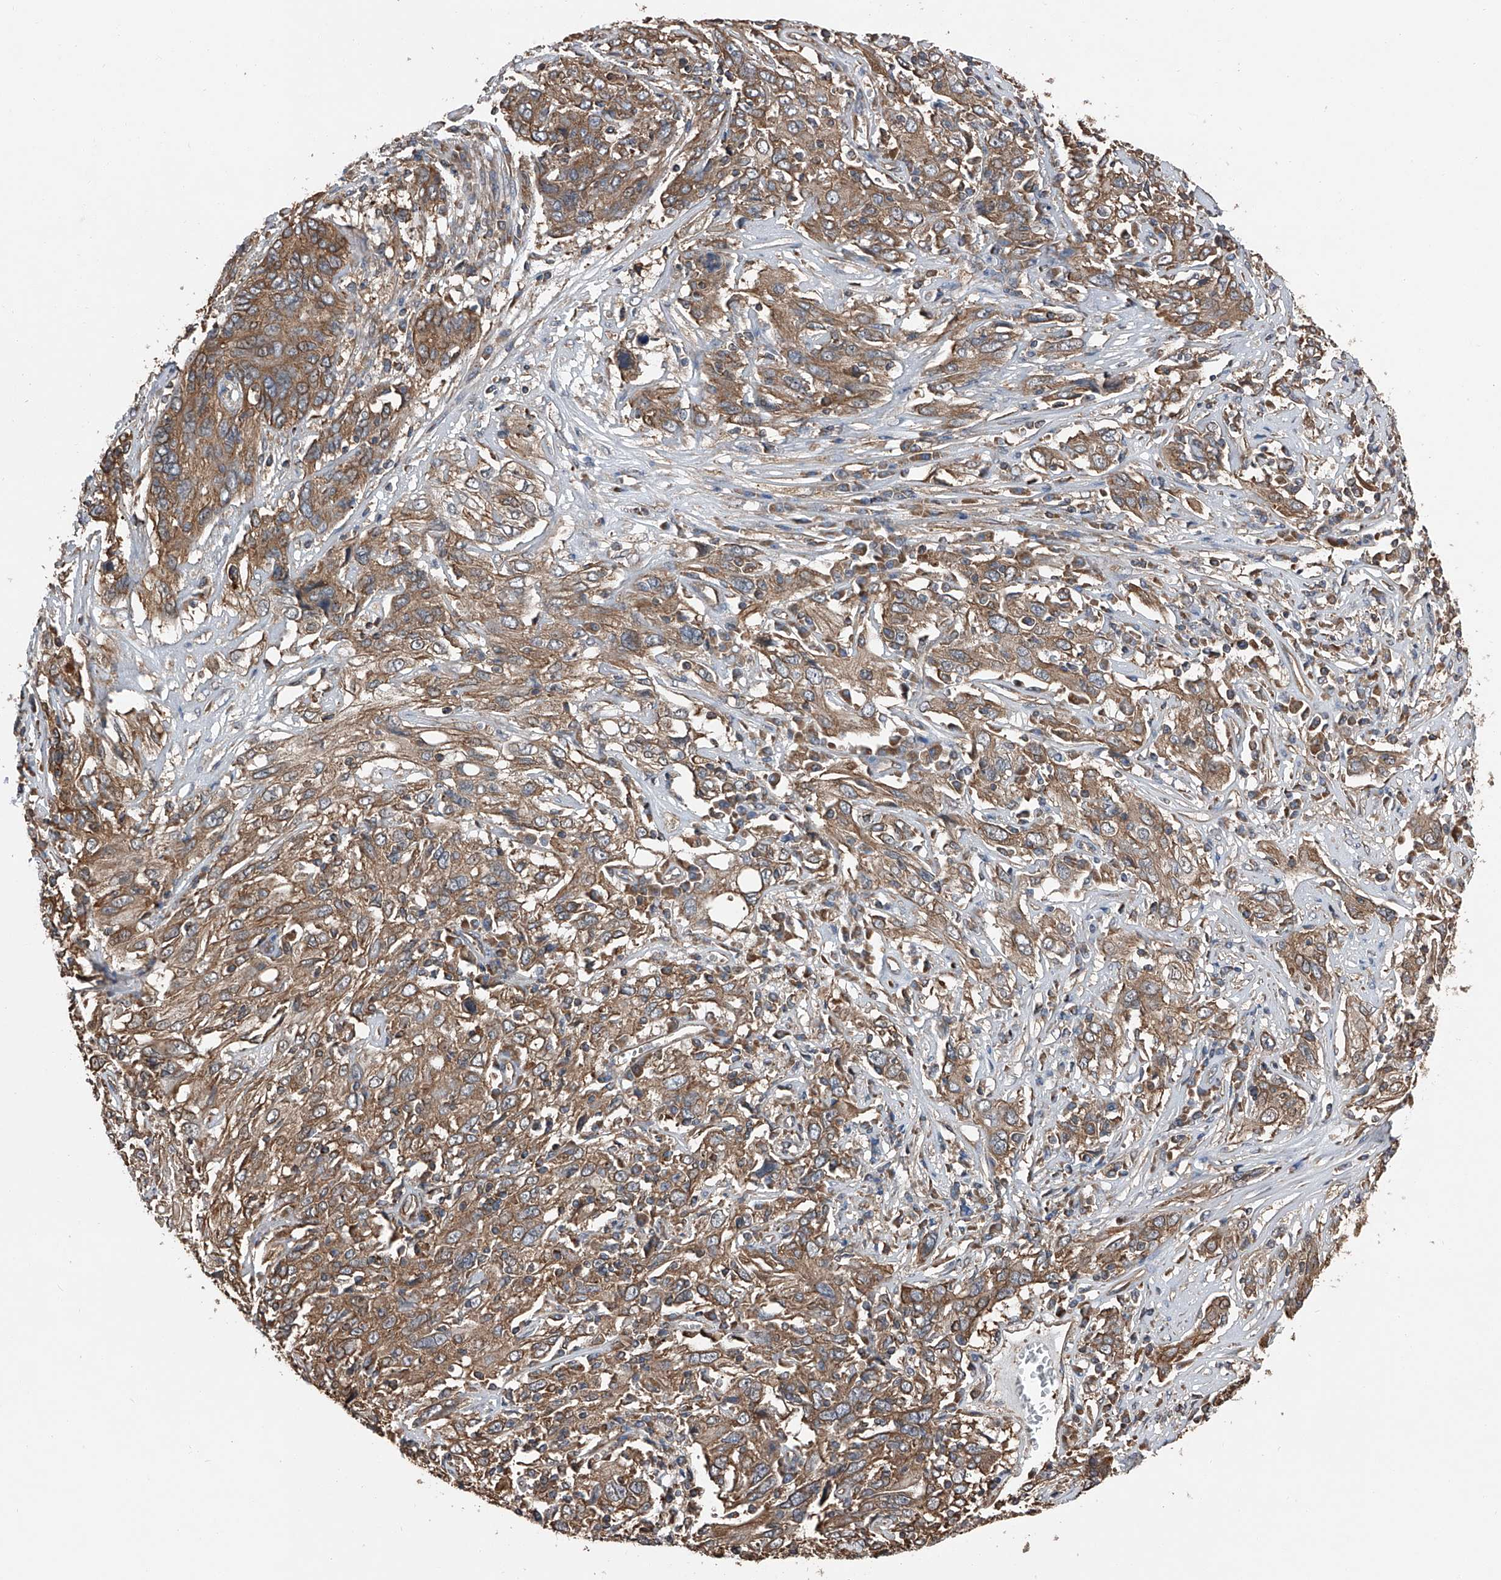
{"staining": {"intensity": "moderate", "quantity": ">75%", "location": "cytoplasmic/membranous"}, "tissue": "cervical cancer", "cell_type": "Tumor cells", "image_type": "cancer", "snomed": [{"axis": "morphology", "description": "Squamous cell carcinoma, NOS"}, {"axis": "topography", "description": "Cervix"}], "caption": "Immunohistochemical staining of cervical cancer (squamous cell carcinoma) reveals moderate cytoplasmic/membranous protein expression in about >75% of tumor cells. Immunohistochemistry (ihc) stains the protein in brown and the nuclei are stained blue.", "gene": "KCNJ2", "patient": {"sex": "female", "age": 46}}